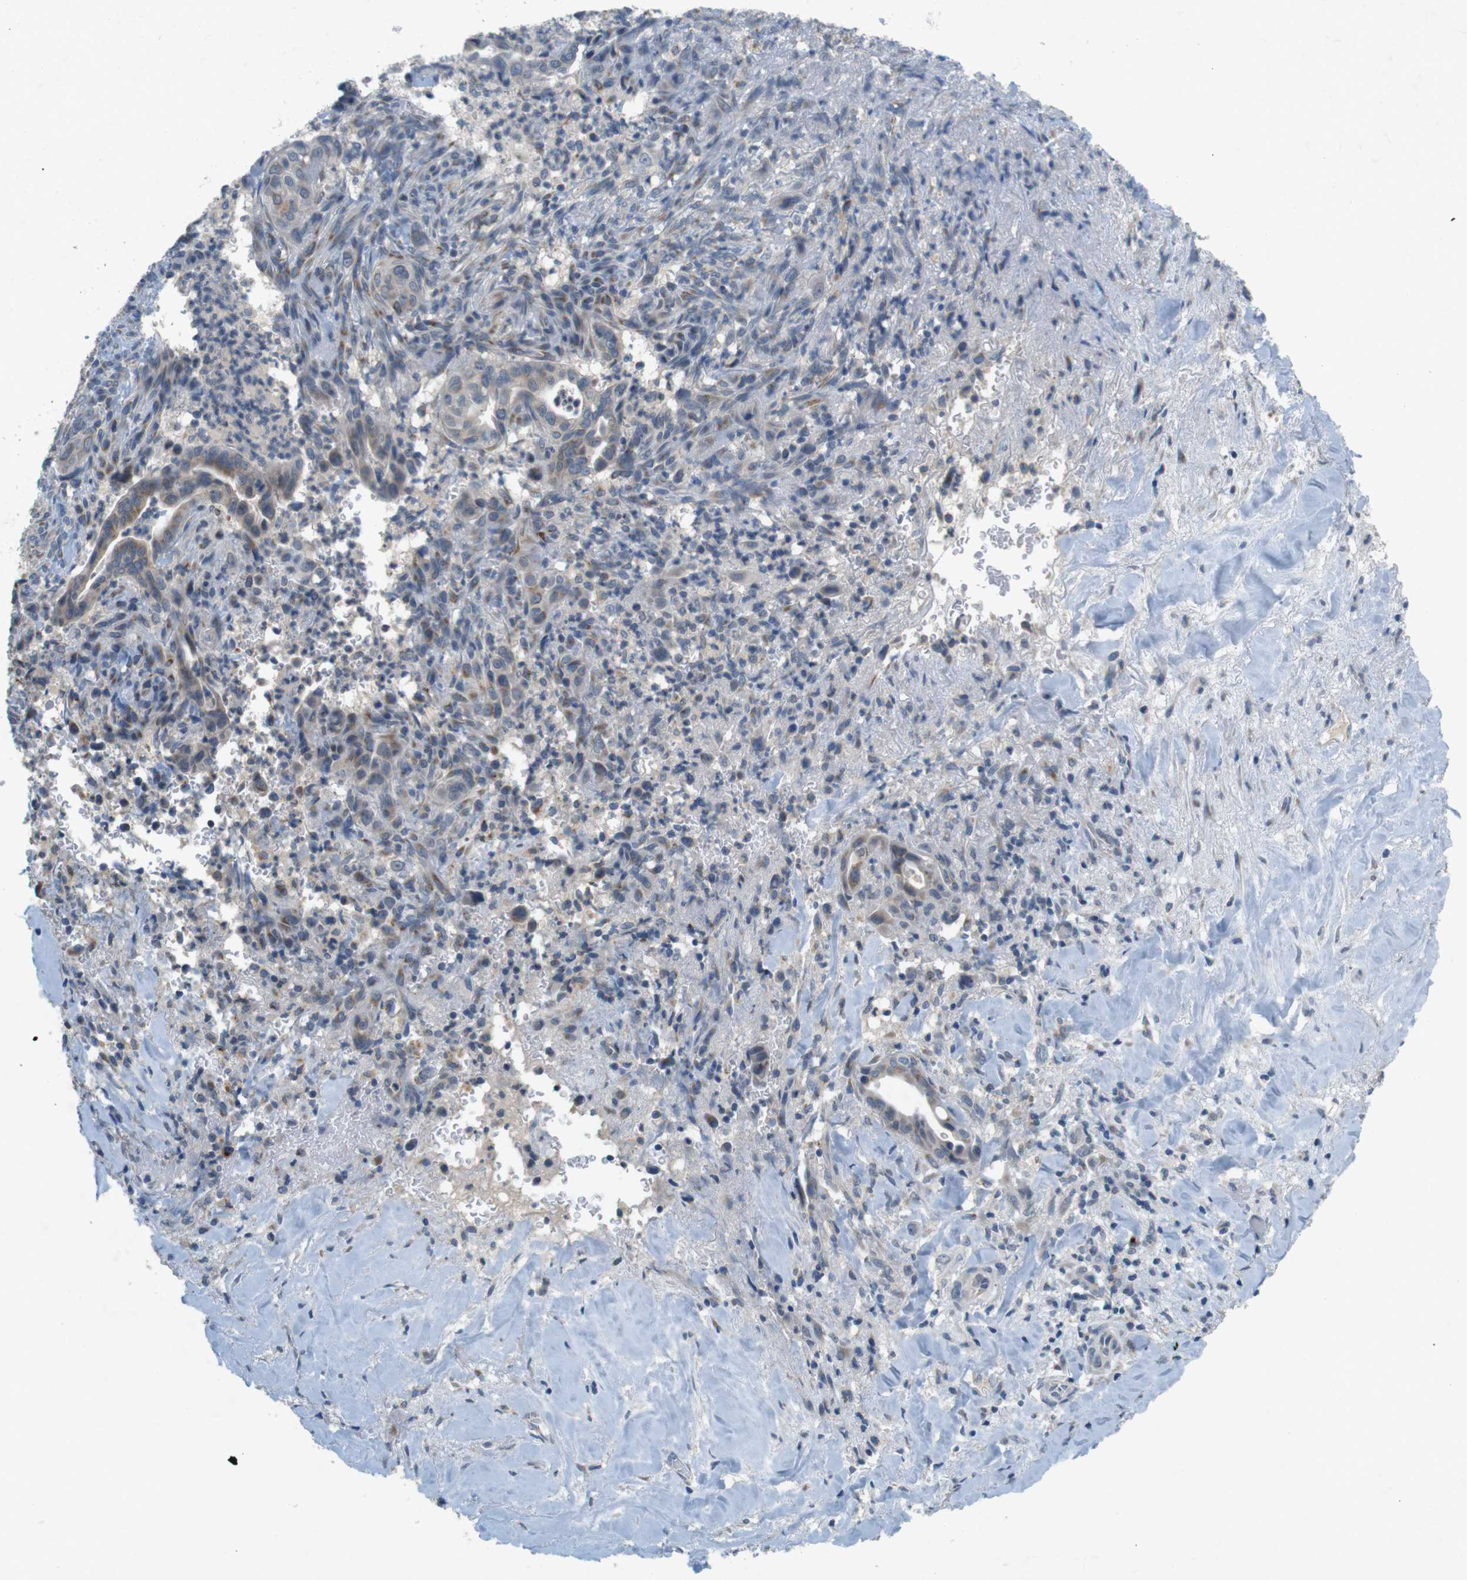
{"staining": {"intensity": "weak", "quantity": "25%-75%", "location": "cytoplasmic/membranous"}, "tissue": "liver cancer", "cell_type": "Tumor cells", "image_type": "cancer", "snomed": [{"axis": "morphology", "description": "Cholangiocarcinoma"}, {"axis": "topography", "description": "Liver"}], "caption": "About 25%-75% of tumor cells in liver cancer (cholangiocarcinoma) demonstrate weak cytoplasmic/membranous protein positivity as visualized by brown immunohistochemical staining.", "gene": "YIPF3", "patient": {"sex": "female", "age": 67}}